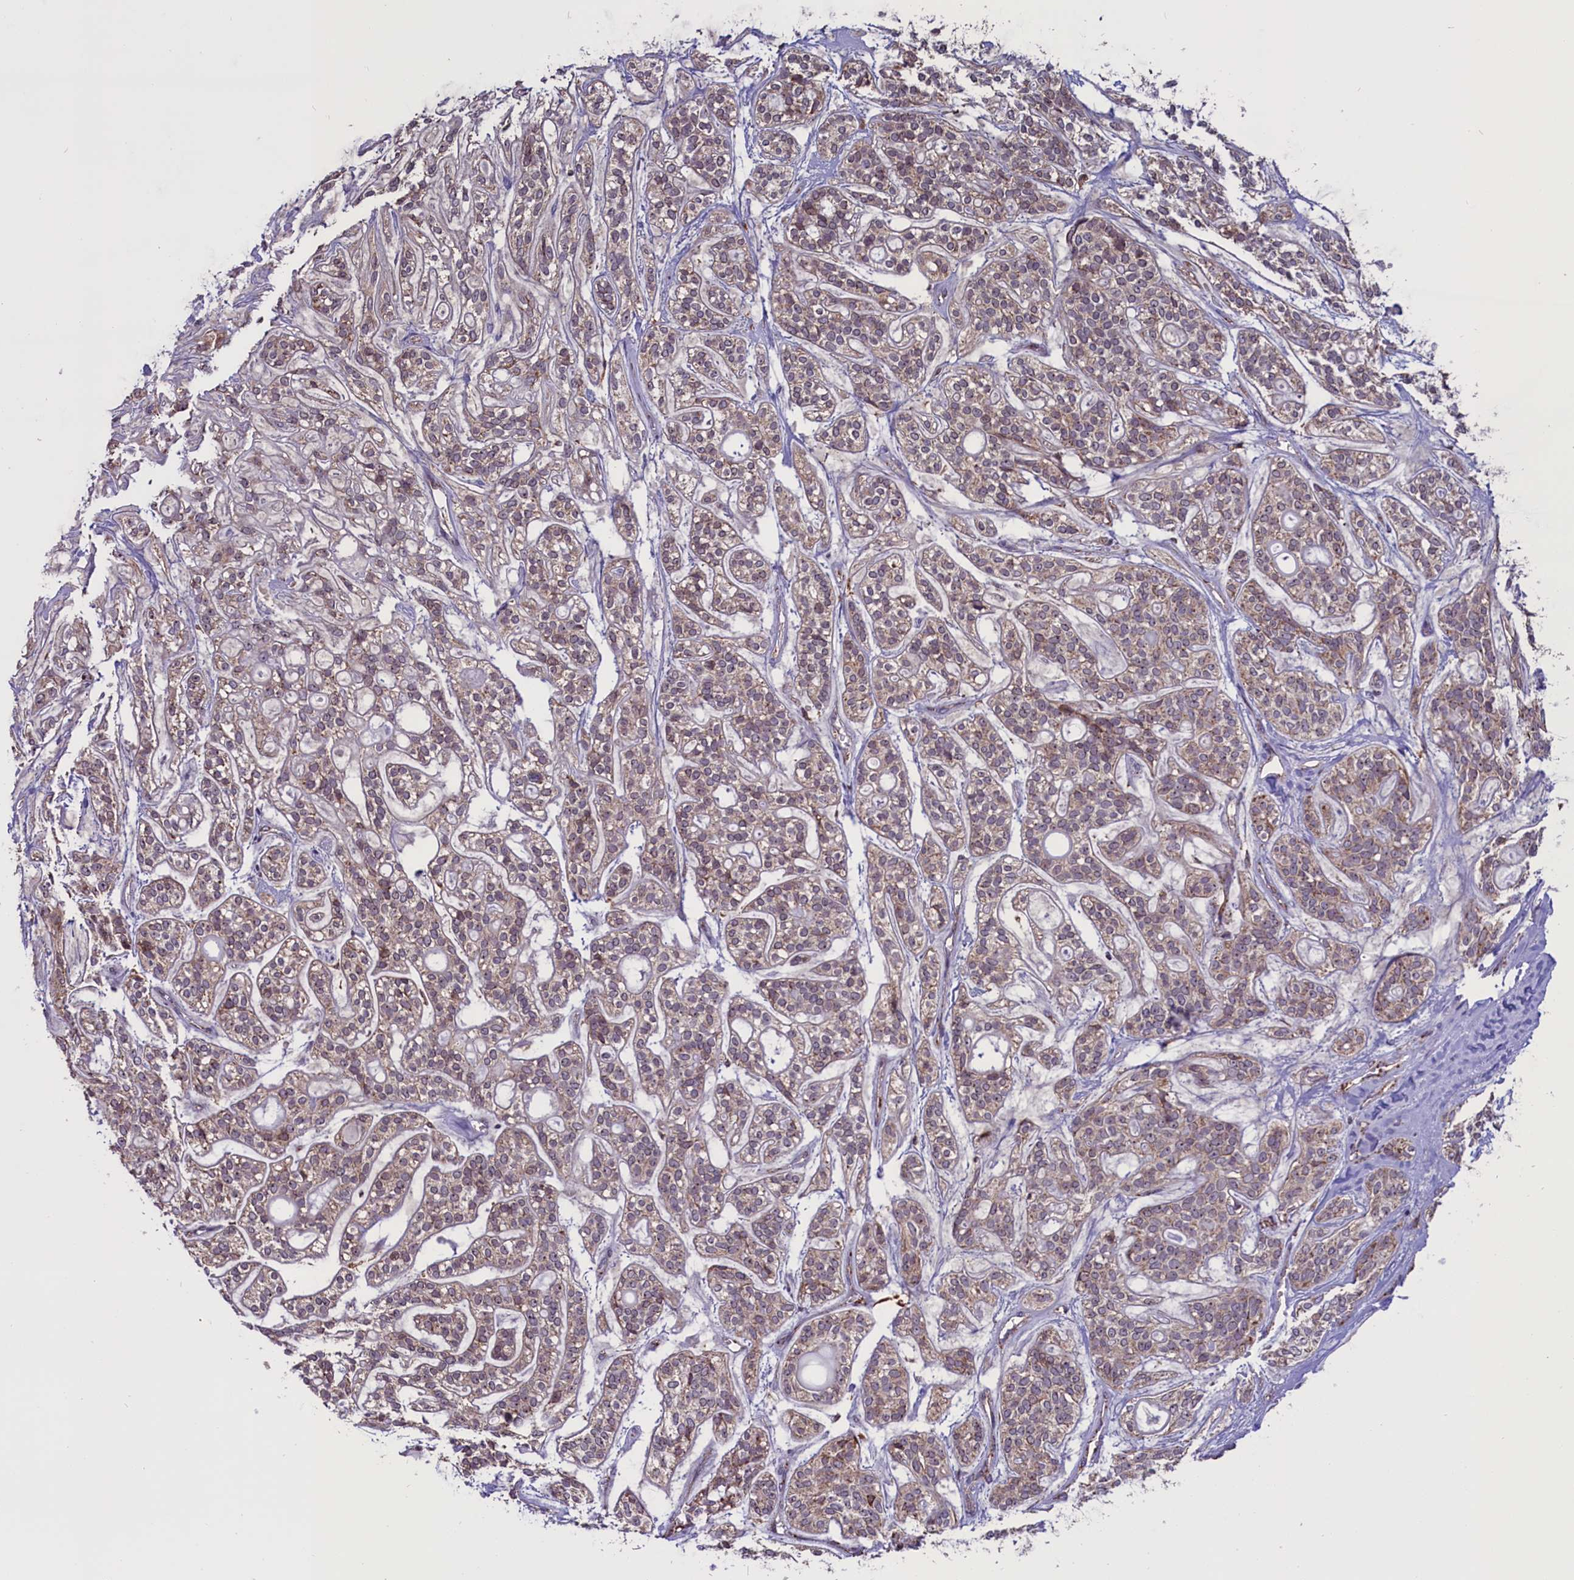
{"staining": {"intensity": "weak", "quantity": "25%-75%", "location": "cytoplasmic/membranous"}, "tissue": "head and neck cancer", "cell_type": "Tumor cells", "image_type": "cancer", "snomed": [{"axis": "morphology", "description": "Adenocarcinoma, NOS"}, {"axis": "topography", "description": "Head-Neck"}], "caption": "Protein expression analysis of head and neck cancer shows weak cytoplasmic/membranous staining in about 25%-75% of tumor cells.", "gene": "GLRX5", "patient": {"sex": "male", "age": 66}}